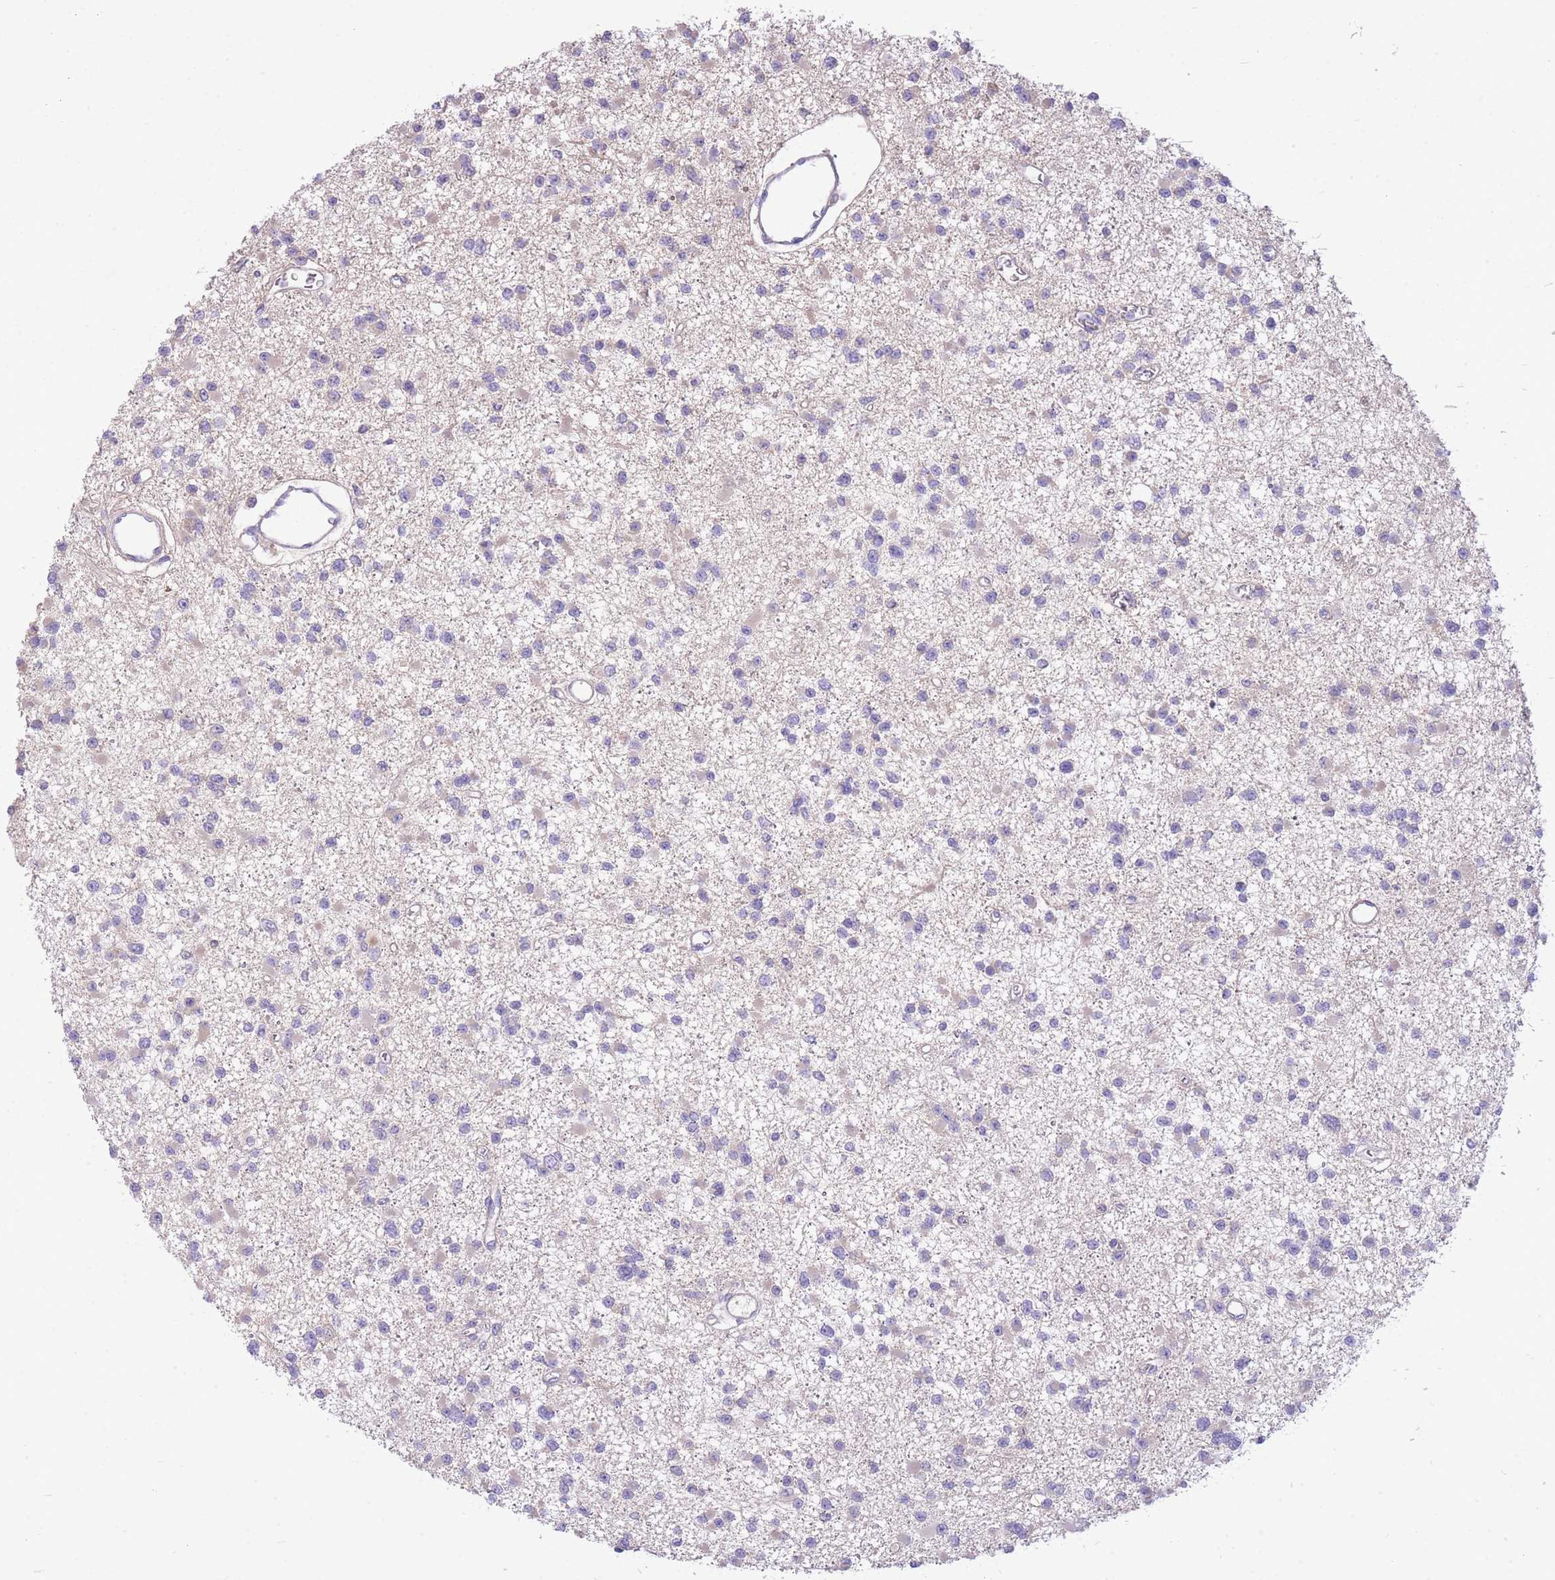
{"staining": {"intensity": "negative", "quantity": "none", "location": "none"}, "tissue": "glioma", "cell_type": "Tumor cells", "image_type": "cancer", "snomed": [{"axis": "morphology", "description": "Glioma, malignant, Low grade"}, {"axis": "topography", "description": "Brain"}], "caption": "This is a histopathology image of immunohistochemistry (IHC) staining of malignant glioma (low-grade), which shows no expression in tumor cells.", "gene": "OR5T1", "patient": {"sex": "female", "age": 22}}